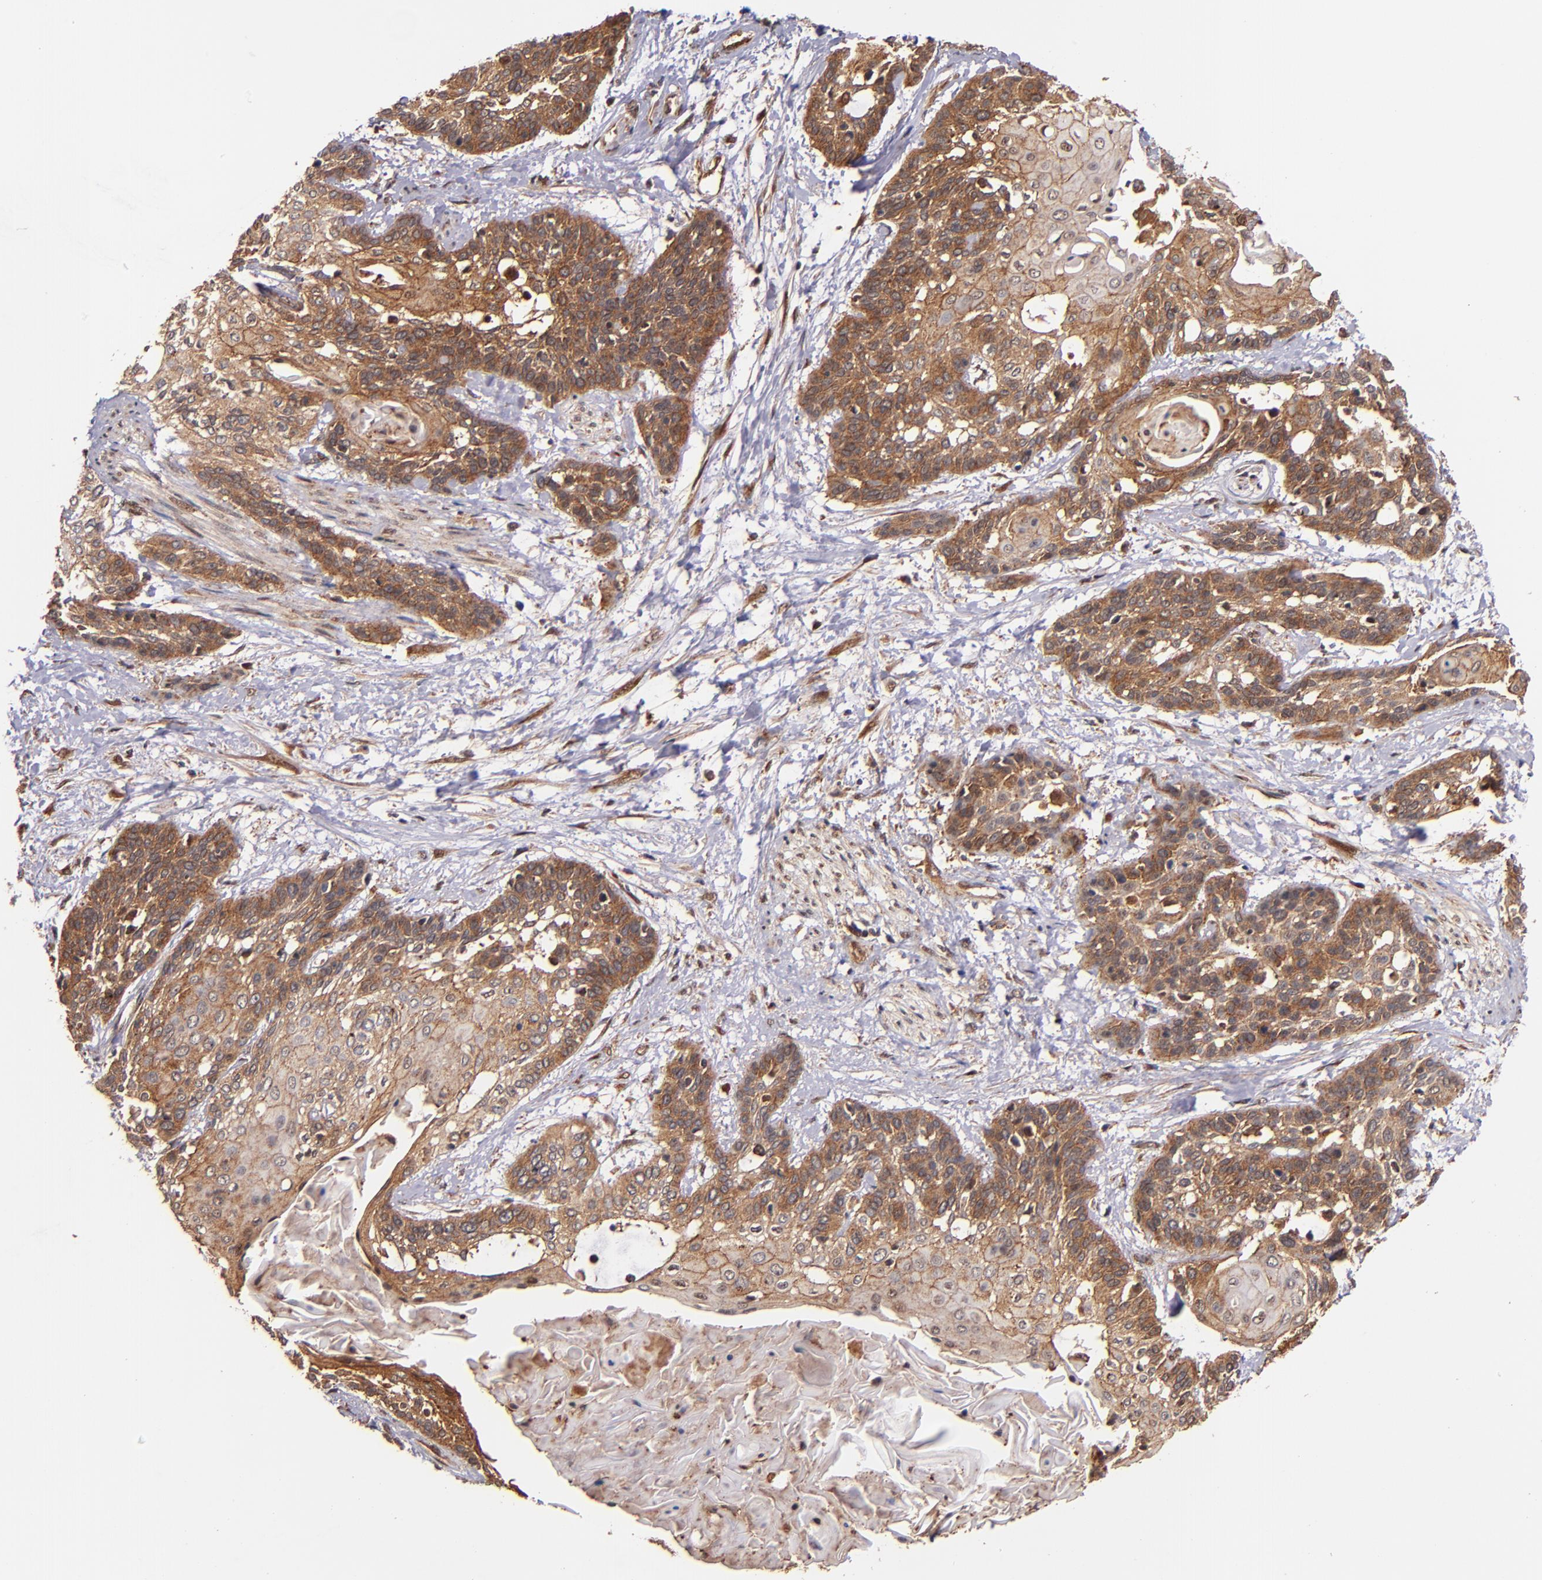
{"staining": {"intensity": "strong", "quantity": ">75%", "location": "cytoplasmic/membranous"}, "tissue": "cervical cancer", "cell_type": "Tumor cells", "image_type": "cancer", "snomed": [{"axis": "morphology", "description": "Squamous cell carcinoma, NOS"}, {"axis": "topography", "description": "Cervix"}], "caption": "This histopathology image reveals cervical squamous cell carcinoma stained with immunohistochemistry (IHC) to label a protein in brown. The cytoplasmic/membranous of tumor cells show strong positivity for the protein. Nuclei are counter-stained blue.", "gene": "STX8", "patient": {"sex": "female", "age": 57}}